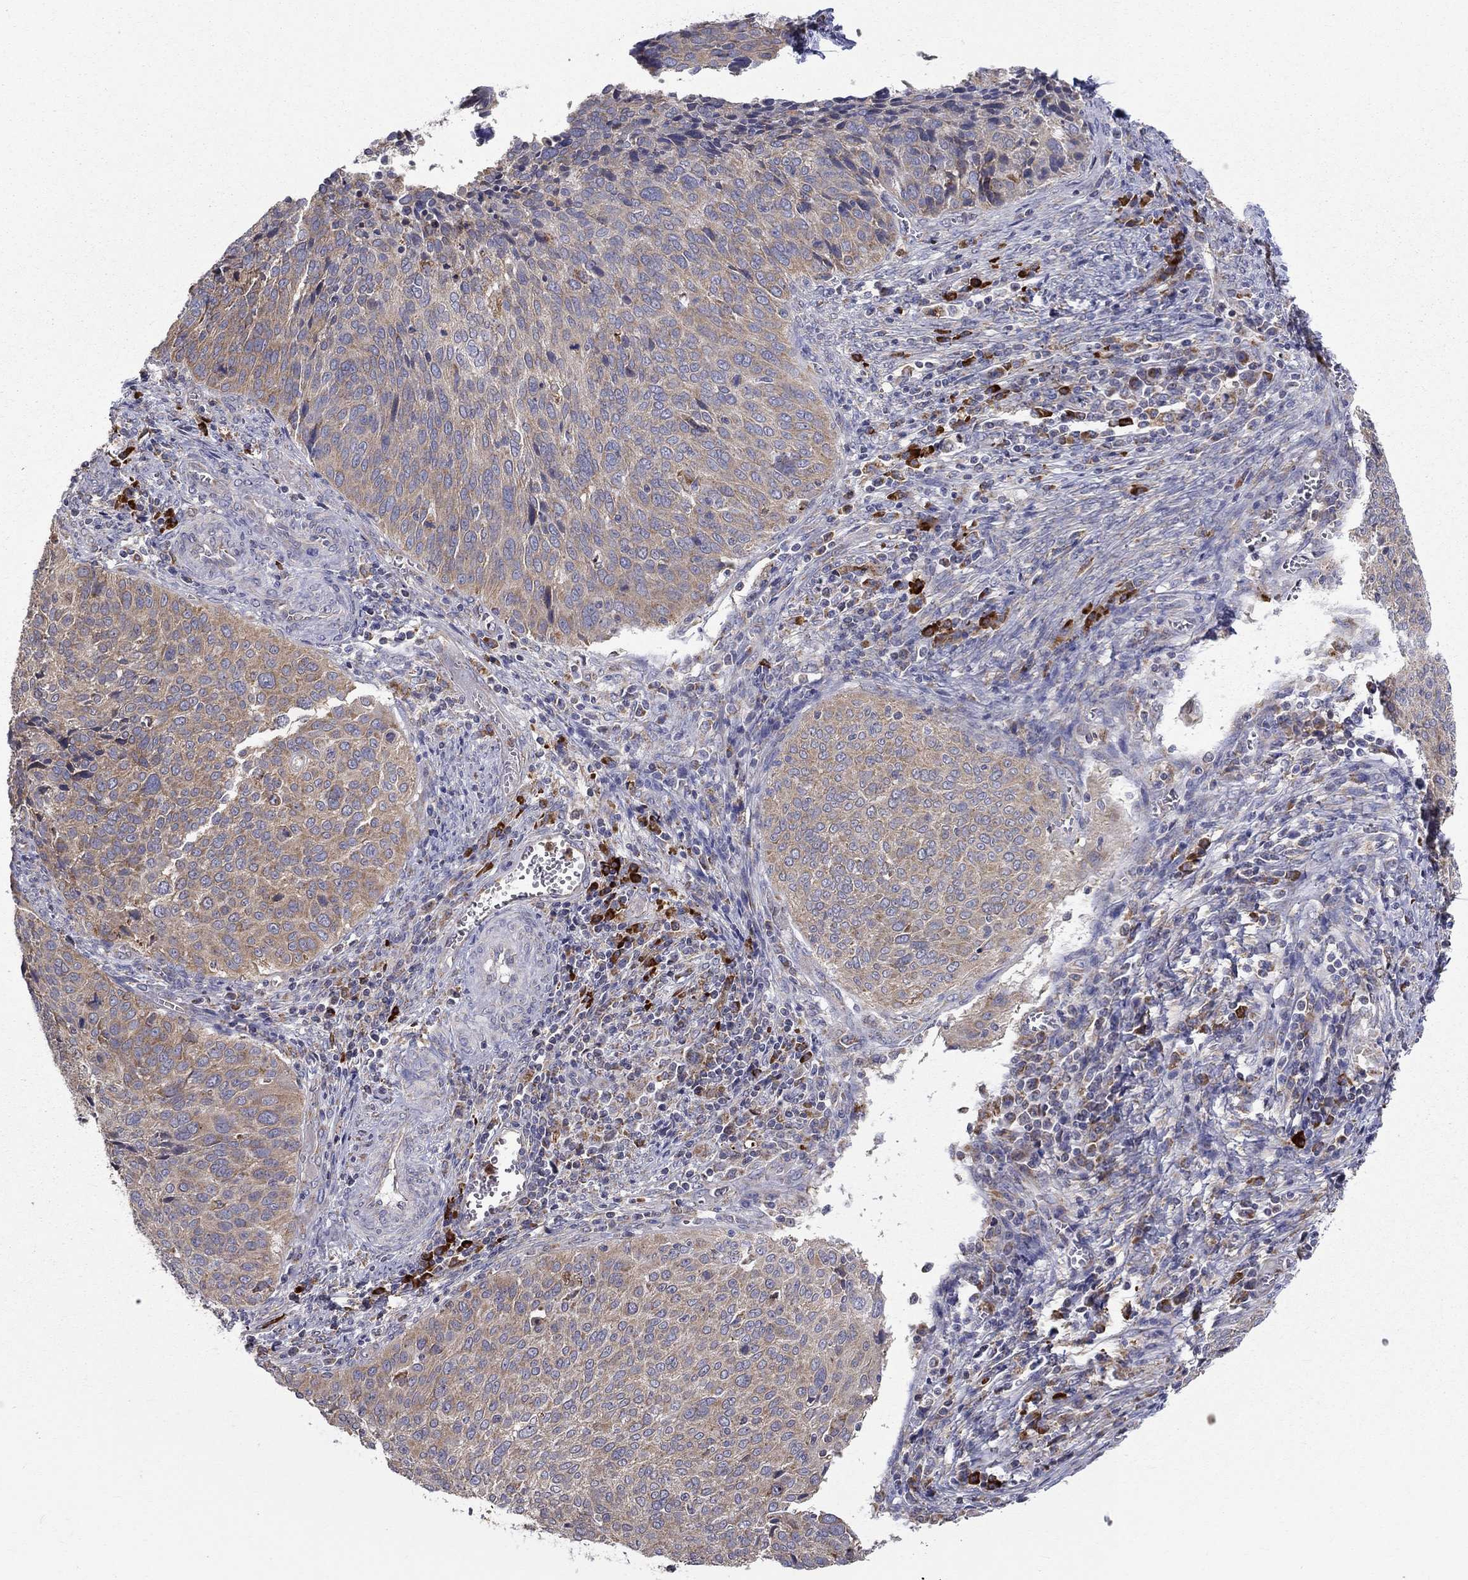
{"staining": {"intensity": "weak", "quantity": "25%-75%", "location": "cytoplasmic/membranous"}, "tissue": "cervical cancer", "cell_type": "Tumor cells", "image_type": "cancer", "snomed": [{"axis": "morphology", "description": "Squamous cell carcinoma, NOS"}, {"axis": "topography", "description": "Cervix"}], "caption": "About 25%-75% of tumor cells in squamous cell carcinoma (cervical) exhibit weak cytoplasmic/membranous protein positivity as visualized by brown immunohistochemical staining.", "gene": "PRDX4", "patient": {"sex": "female", "age": 39}}